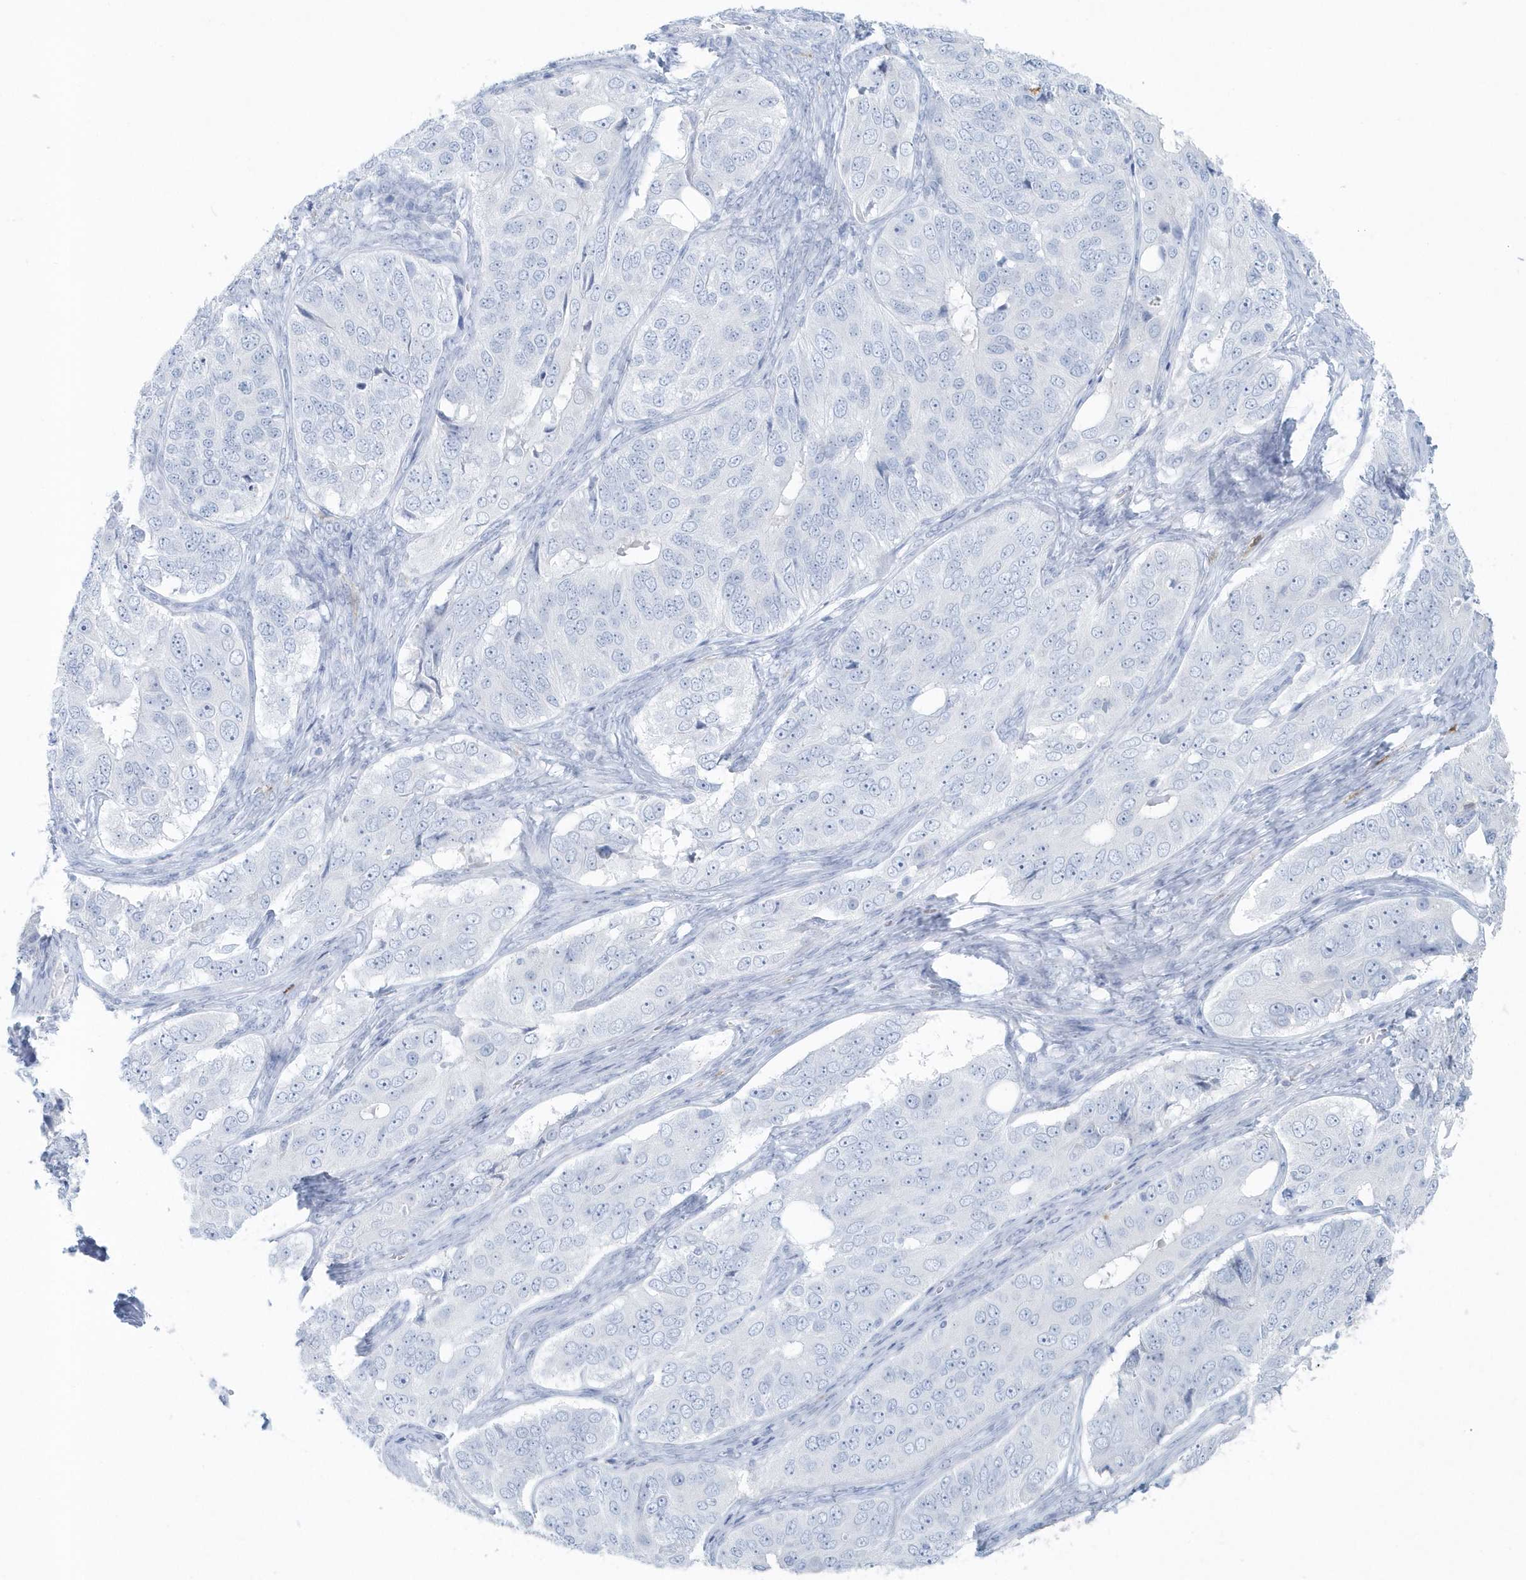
{"staining": {"intensity": "negative", "quantity": "none", "location": "none"}, "tissue": "ovarian cancer", "cell_type": "Tumor cells", "image_type": "cancer", "snomed": [{"axis": "morphology", "description": "Carcinoma, endometroid"}, {"axis": "topography", "description": "Ovary"}], "caption": "A histopathology image of human endometroid carcinoma (ovarian) is negative for staining in tumor cells.", "gene": "FAM98A", "patient": {"sex": "female", "age": 51}}